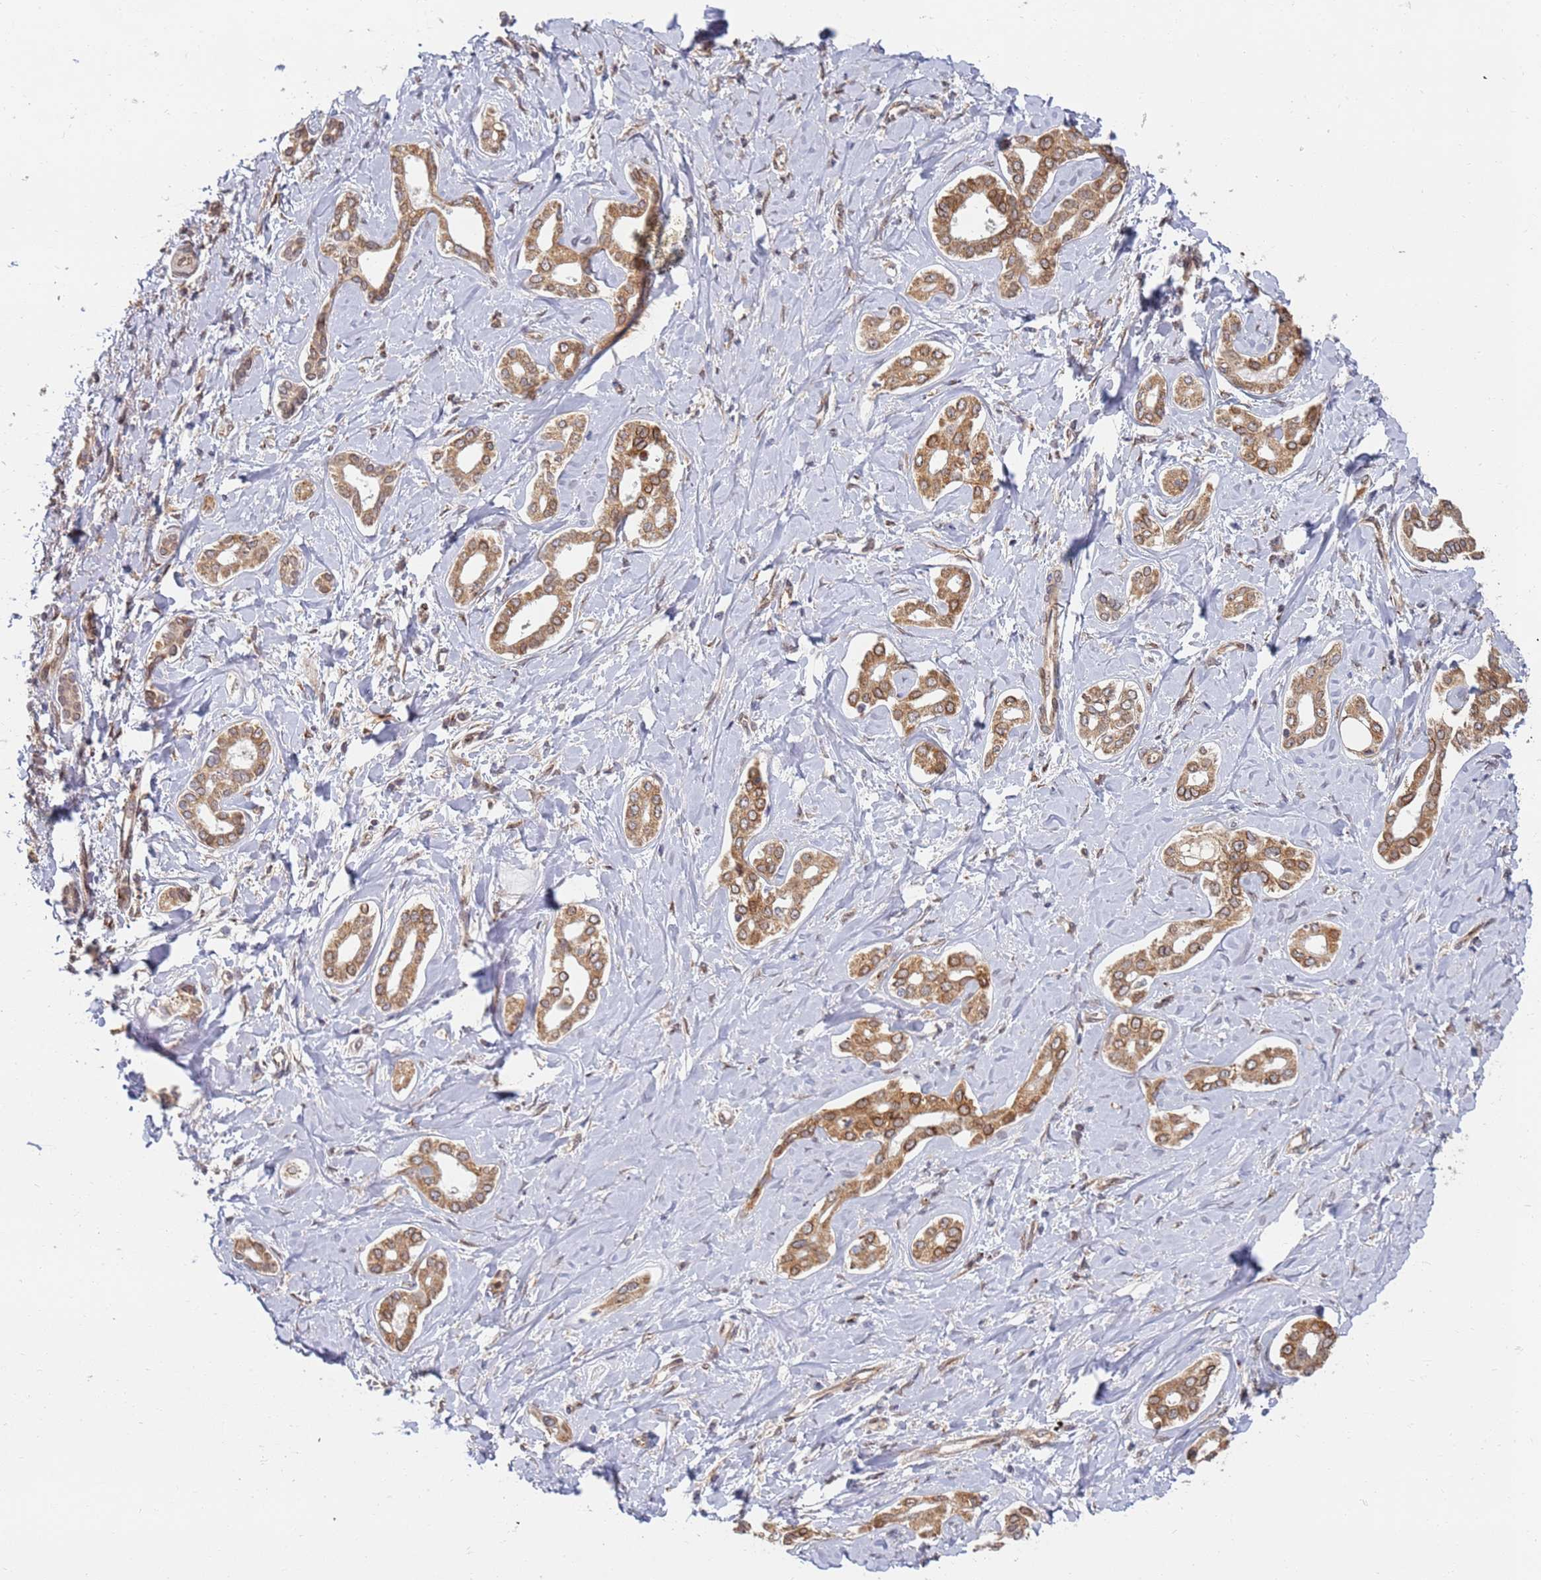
{"staining": {"intensity": "strong", "quantity": ">75%", "location": "cytoplasmic/membranous"}, "tissue": "liver cancer", "cell_type": "Tumor cells", "image_type": "cancer", "snomed": [{"axis": "morphology", "description": "Cholangiocarcinoma"}, {"axis": "topography", "description": "Liver"}], "caption": "DAB (3,3'-diaminobenzidine) immunohistochemical staining of liver cancer (cholangiocarcinoma) displays strong cytoplasmic/membranous protein positivity in about >75% of tumor cells. (DAB = brown stain, brightfield microscopy at high magnification).", "gene": "CEP170", "patient": {"sex": "female", "age": 77}}